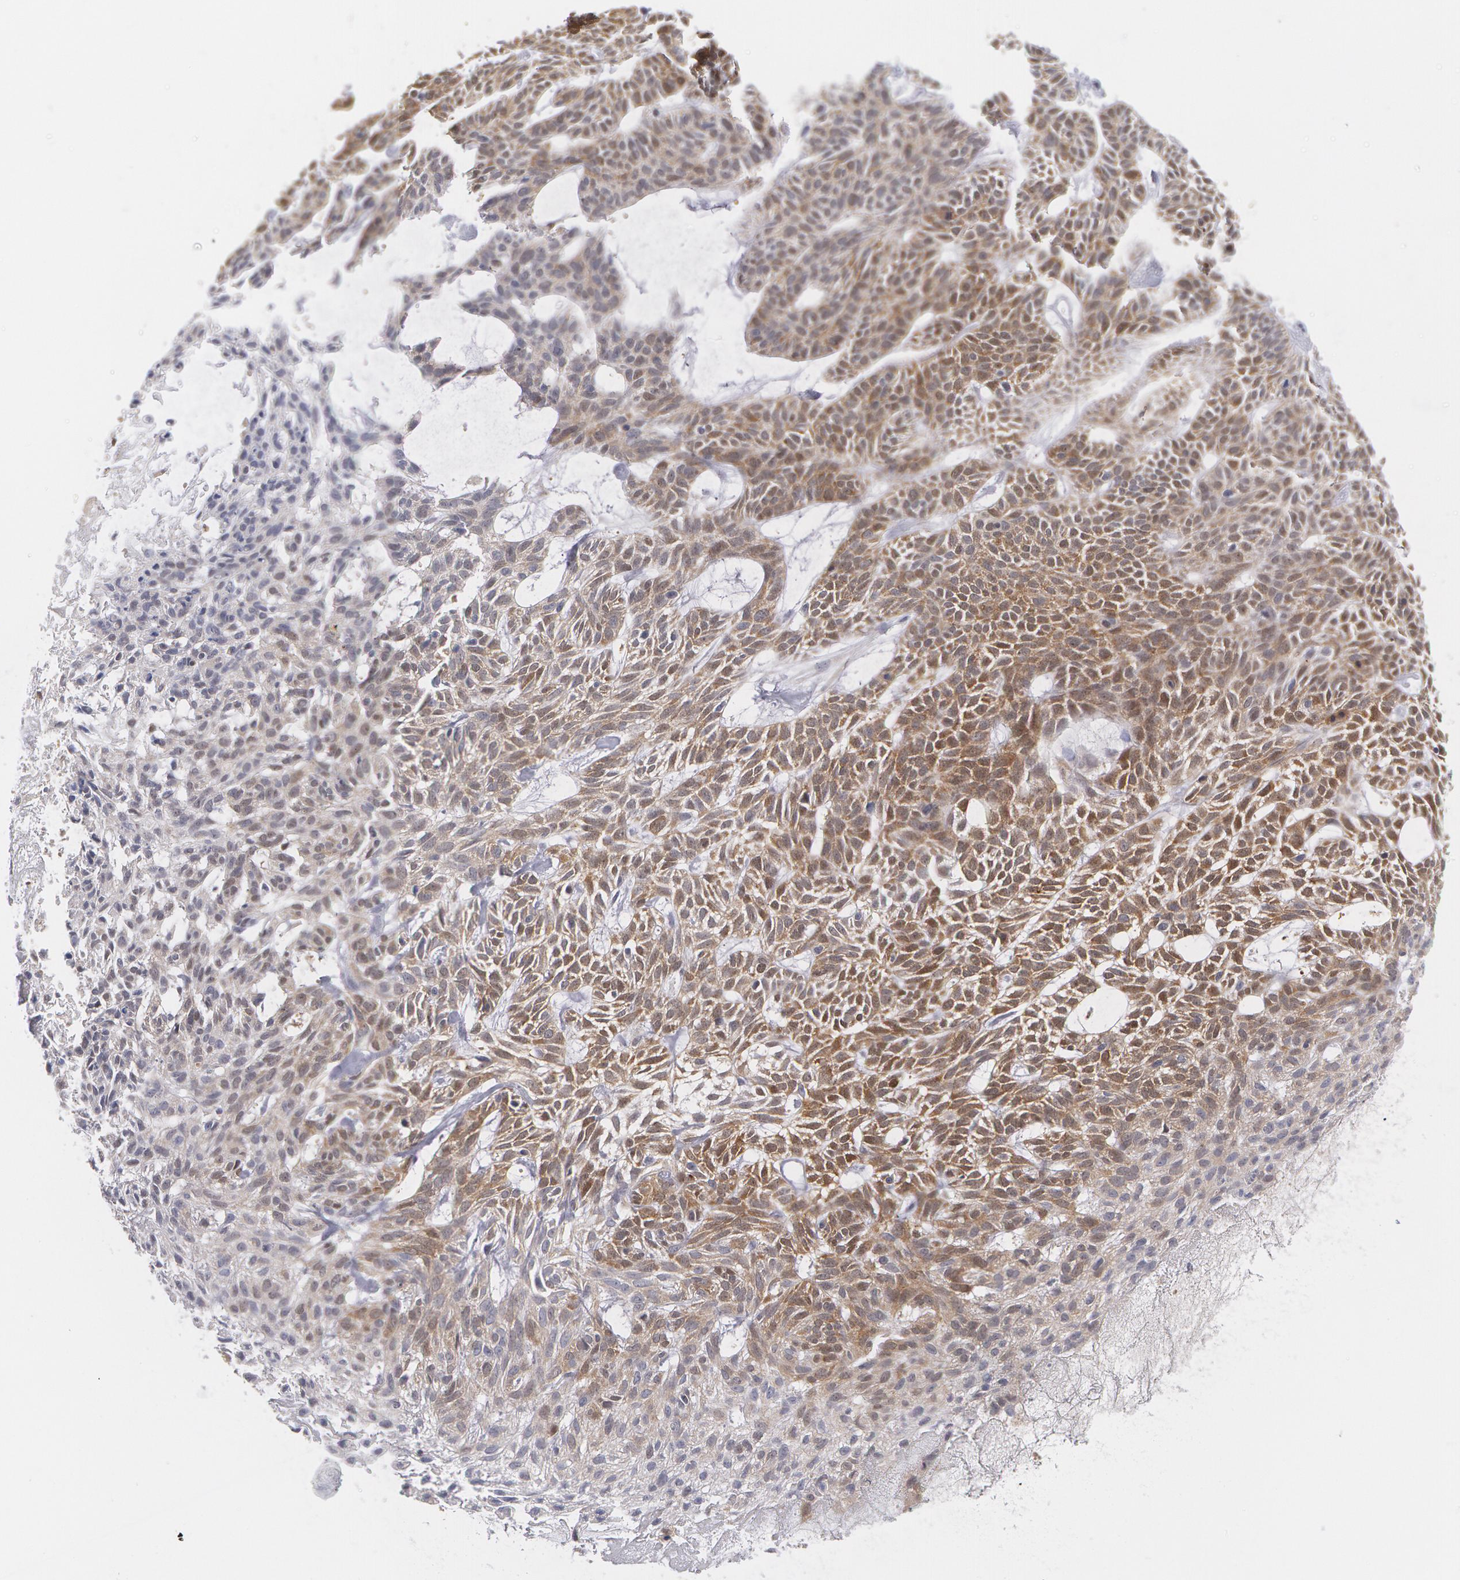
{"staining": {"intensity": "weak", "quantity": "25%-75%", "location": "cytoplasmic/membranous"}, "tissue": "skin cancer", "cell_type": "Tumor cells", "image_type": "cancer", "snomed": [{"axis": "morphology", "description": "Basal cell carcinoma"}, {"axis": "topography", "description": "Skin"}], "caption": "IHC image of neoplastic tissue: basal cell carcinoma (skin) stained using immunohistochemistry reveals low levels of weak protein expression localized specifically in the cytoplasmic/membranous of tumor cells, appearing as a cytoplasmic/membranous brown color.", "gene": "TXNRD1", "patient": {"sex": "male", "age": 75}}